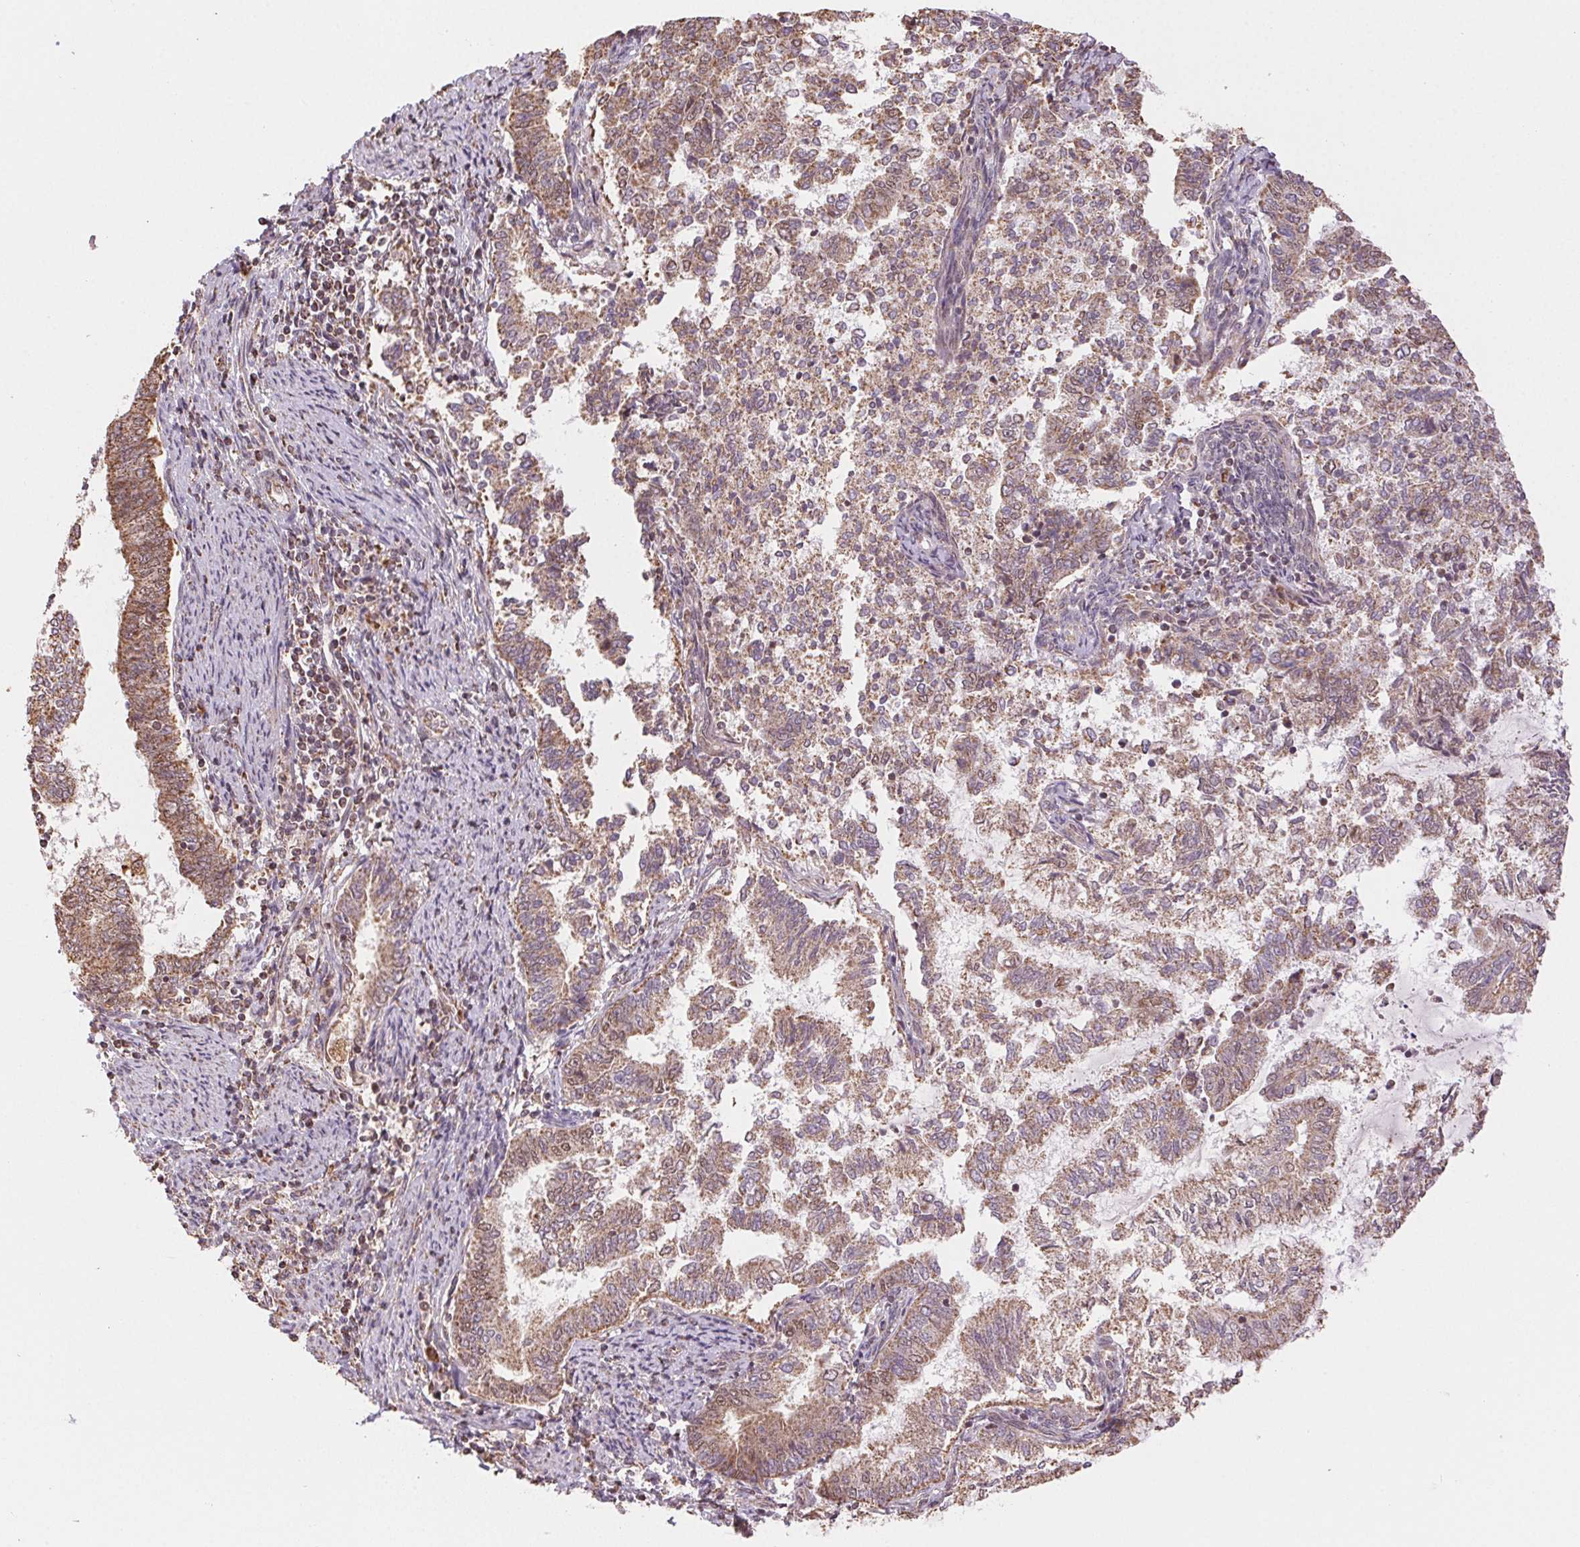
{"staining": {"intensity": "moderate", "quantity": ">75%", "location": "cytoplasmic/membranous"}, "tissue": "endometrial cancer", "cell_type": "Tumor cells", "image_type": "cancer", "snomed": [{"axis": "morphology", "description": "Adenocarcinoma, NOS"}, {"axis": "topography", "description": "Endometrium"}], "caption": "Immunohistochemical staining of adenocarcinoma (endometrial) displays medium levels of moderate cytoplasmic/membranous staining in about >75% of tumor cells.", "gene": "PIWIL4", "patient": {"sex": "female", "age": 65}}